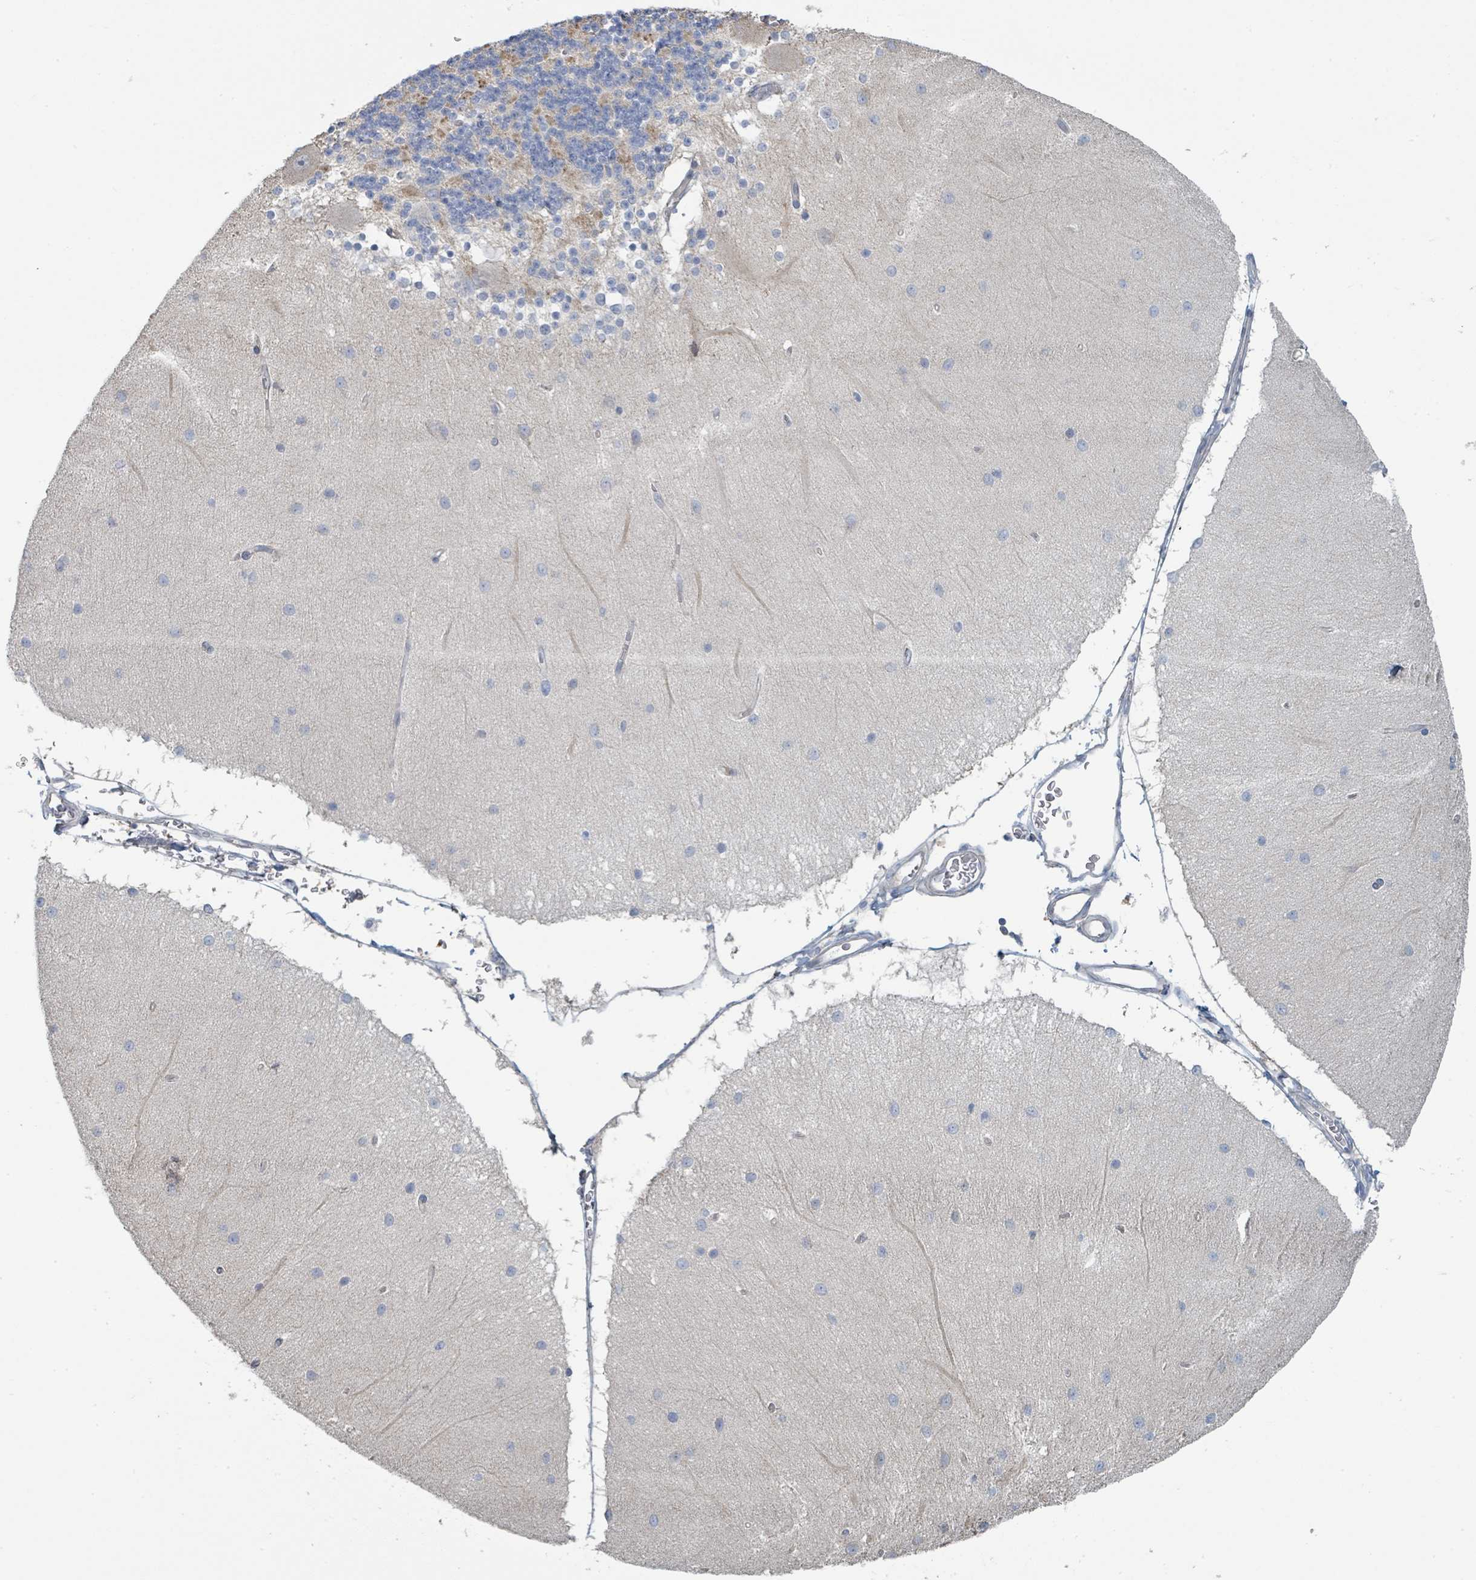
{"staining": {"intensity": "moderate", "quantity": "<25%", "location": "cytoplasmic/membranous"}, "tissue": "cerebellum", "cell_type": "Cells in granular layer", "image_type": "normal", "snomed": [{"axis": "morphology", "description": "Normal tissue, NOS"}, {"axis": "topography", "description": "Cerebellum"}], "caption": "Cells in granular layer show low levels of moderate cytoplasmic/membranous staining in approximately <25% of cells in normal cerebellum.", "gene": "LRRC42", "patient": {"sex": "female", "age": 54}}